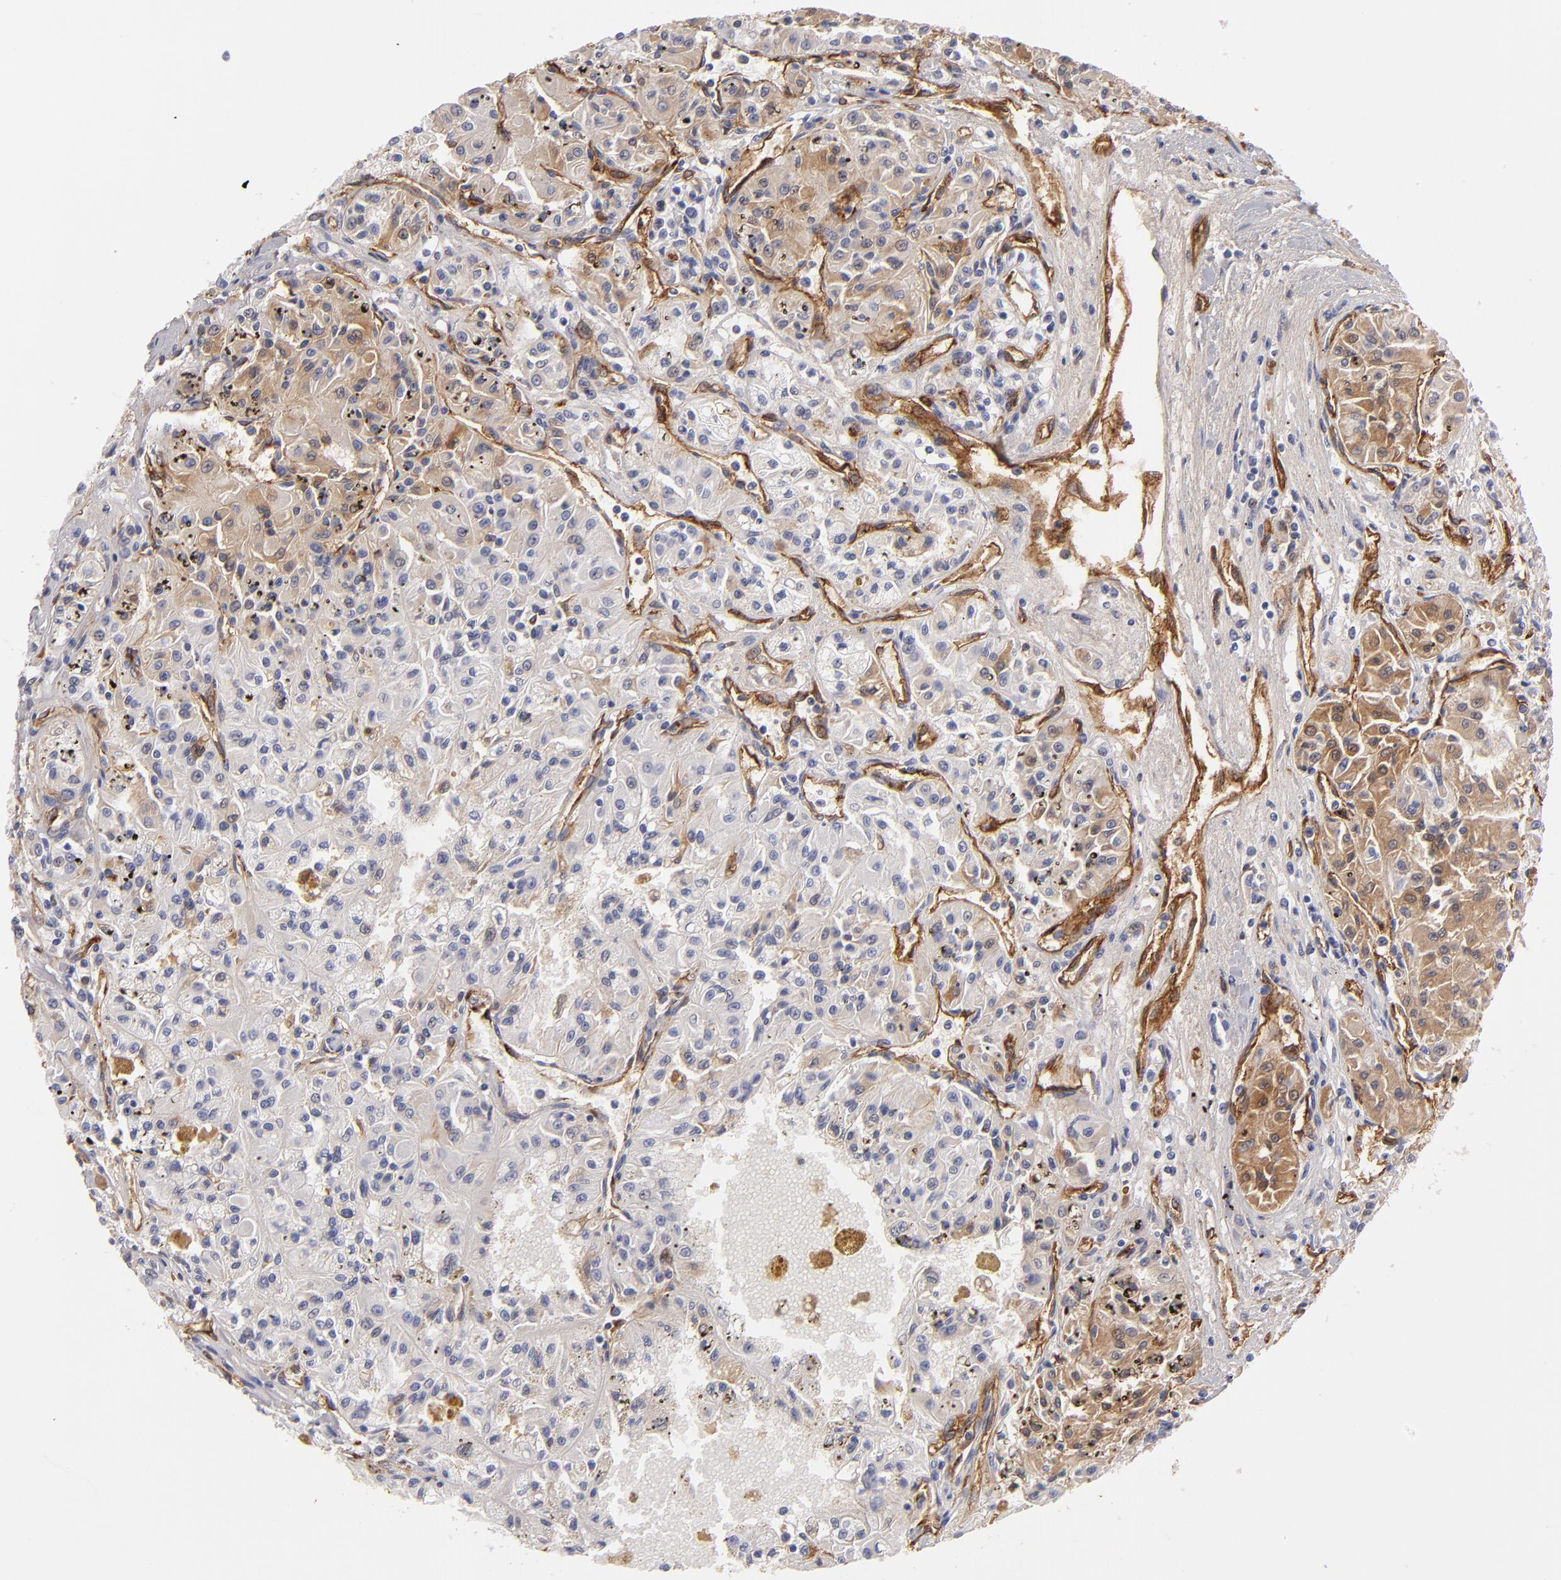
{"staining": {"intensity": "negative", "quantity": "none", "location": "none"}, "tissue": "renal cancer", "cell_type": "Tumor cells", "image_type": "cancer", "snomed": [{"axis": "morphology", "description": "Adenocarcinoma, NOS"}, {"axis": "topography", "description": "Kidney"}], "caption": "Human renal adenocarcinoma stained for a protein using immunohistochemistry (IHC) demonstrates no positivity in tumor cells.", "gene": "PLVAP", "patient": {"sex": "male", "age": 78}}